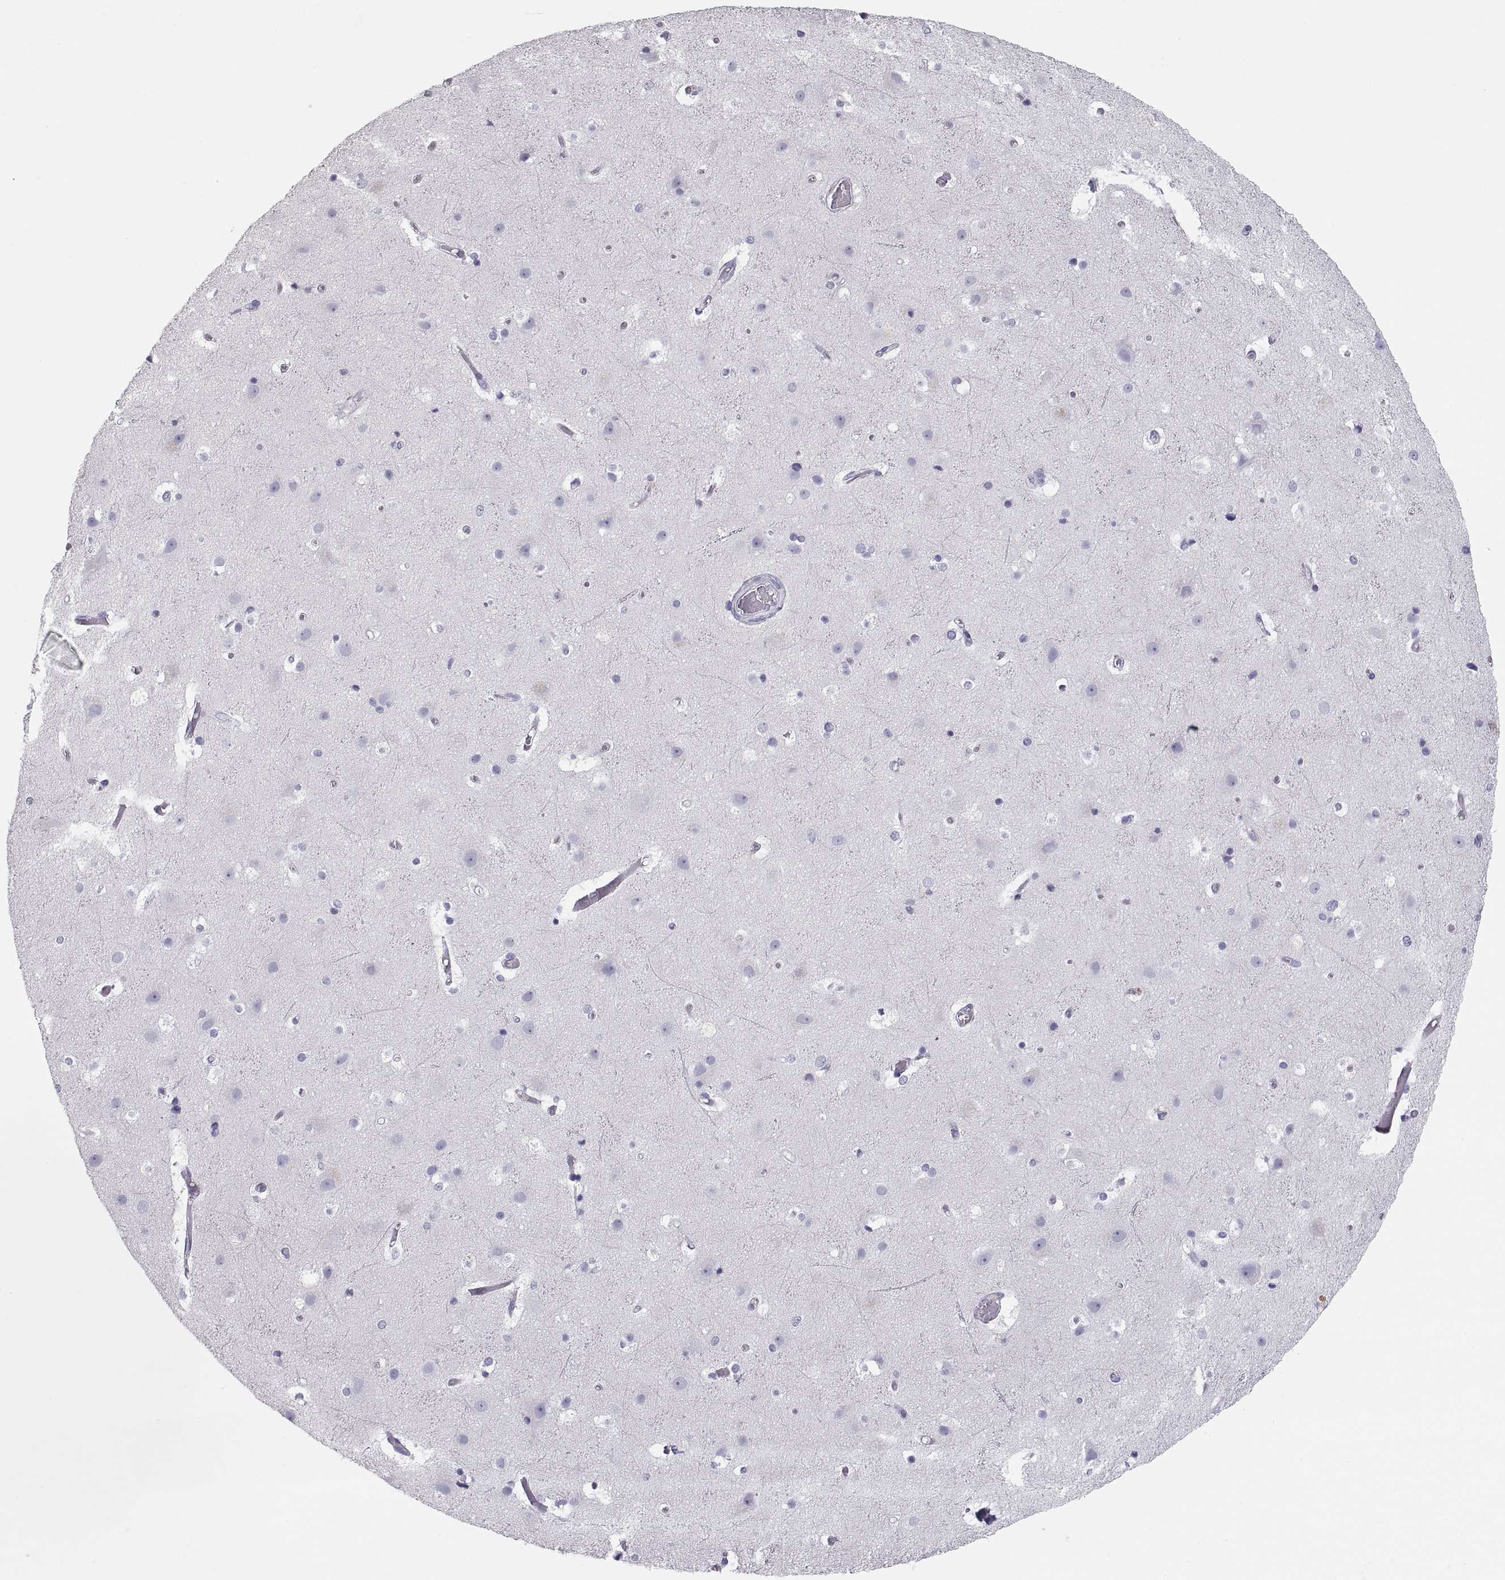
{"staining": {"intensity": "negative", "quantity": "none", "location": "none"}, "tissue": "cerebral cortex", "cell_type": "Endothelial cells", "image_type": "normal", "snomed": [{"axis": "morphology", "description": "Normal tissue, NOS"}, {"axis": "topography", "description": "Cerebral cortex"}], "caption": "IHC of normal human cerebral cortex shows no expression in endothelial cells.", "gene": "MAGEB2", "patient": {"sex": "female", "age": 52}}